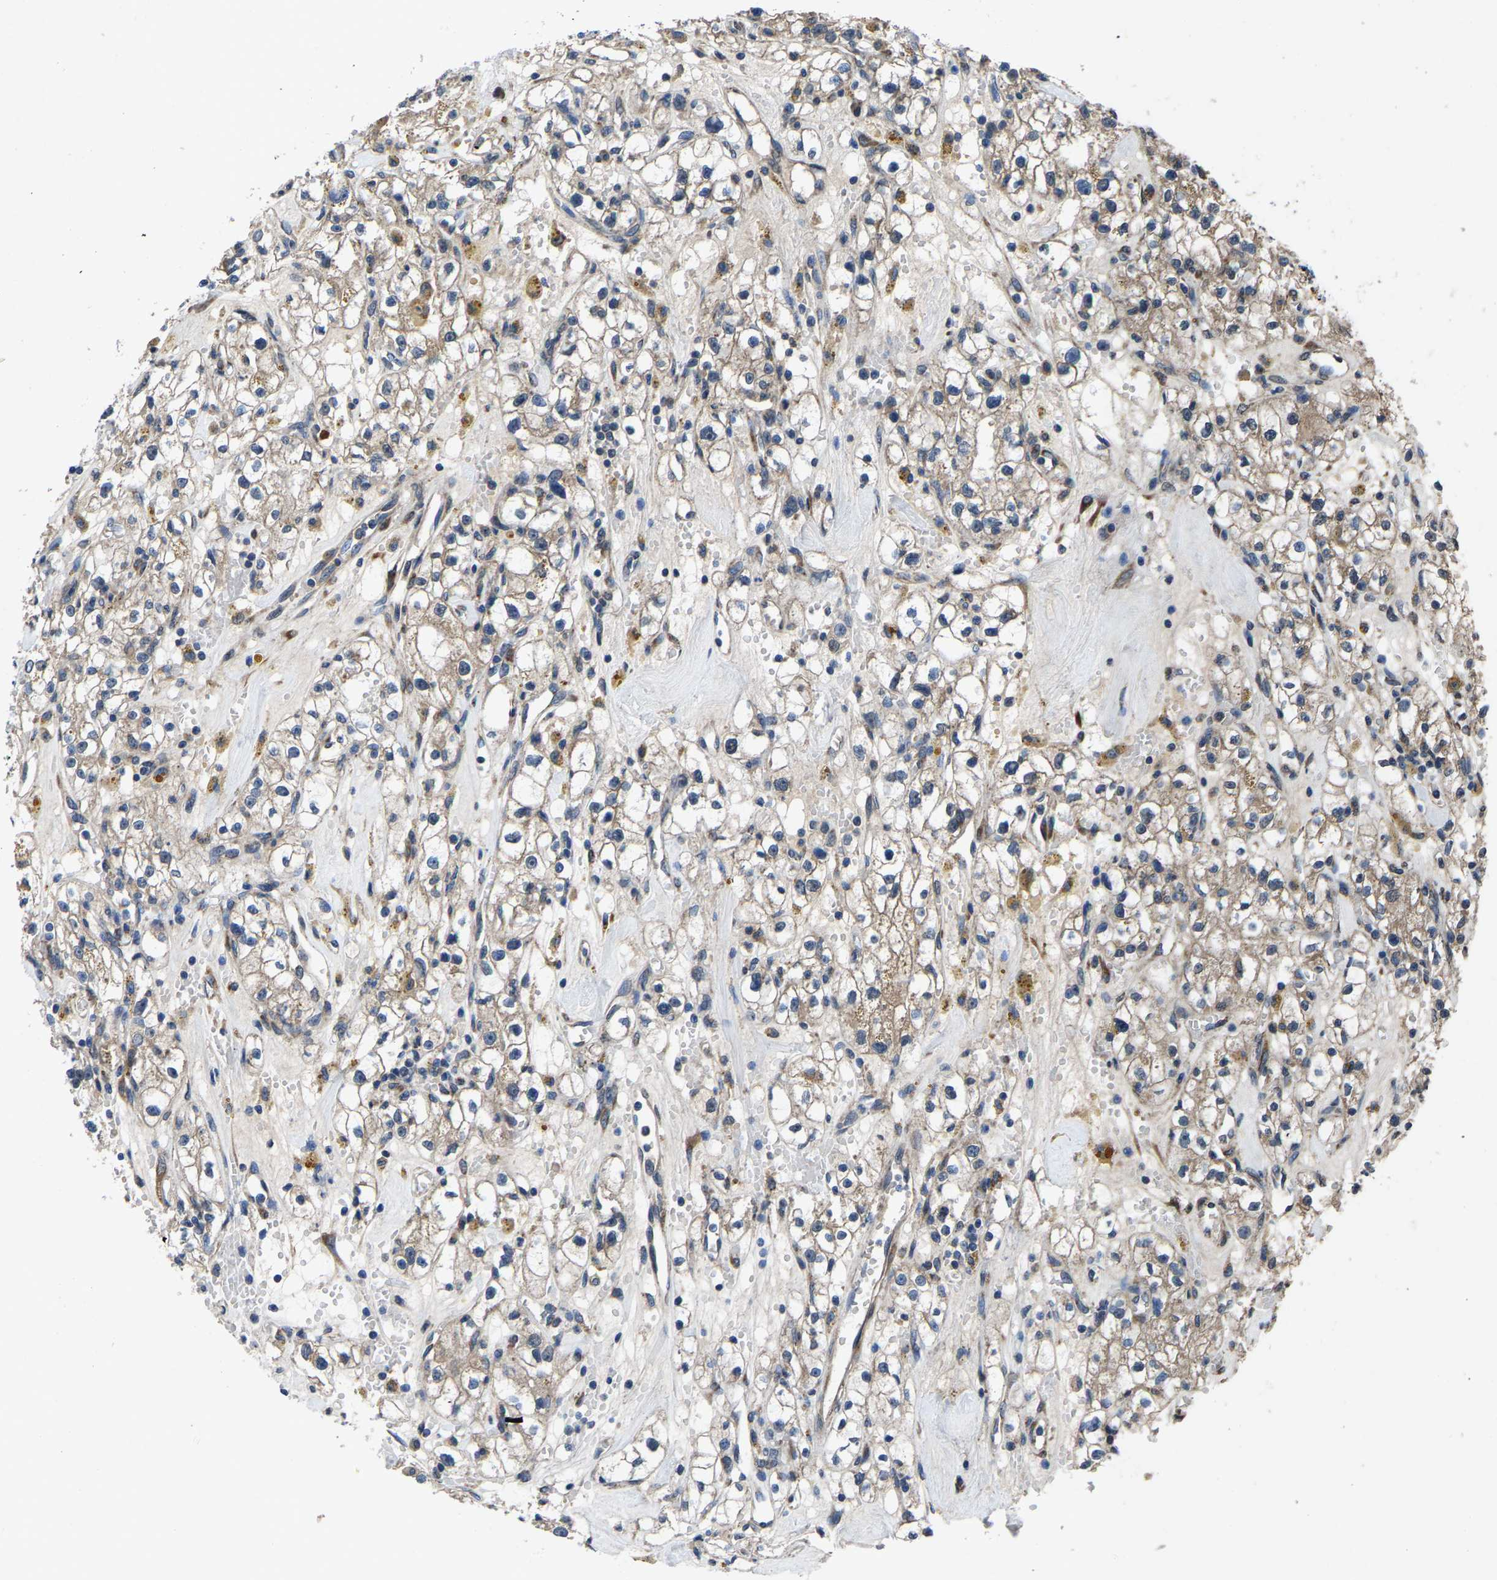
{"staining": {"intensity": "weak", "quantity": ">75%", "location": "cytoplasmic/membranous"}, "tissue": "renal cancer", "cell_type": "Tumor cells", "image_type": "cancer", "snomed": [{"axis": "morphology", "description": "Adenocarcinoma, NOS"}, {"axis": "topography", "description": "Kidney"}], "caption": "A histopathology image showing weak cytoplasmic/membranous staining in approximately >75% of tumor cells in renal cancer, as visualized by brown immunohistochemical staining.", "gene": "PDP1", "patient": {"sex": "male", "age": 56}}